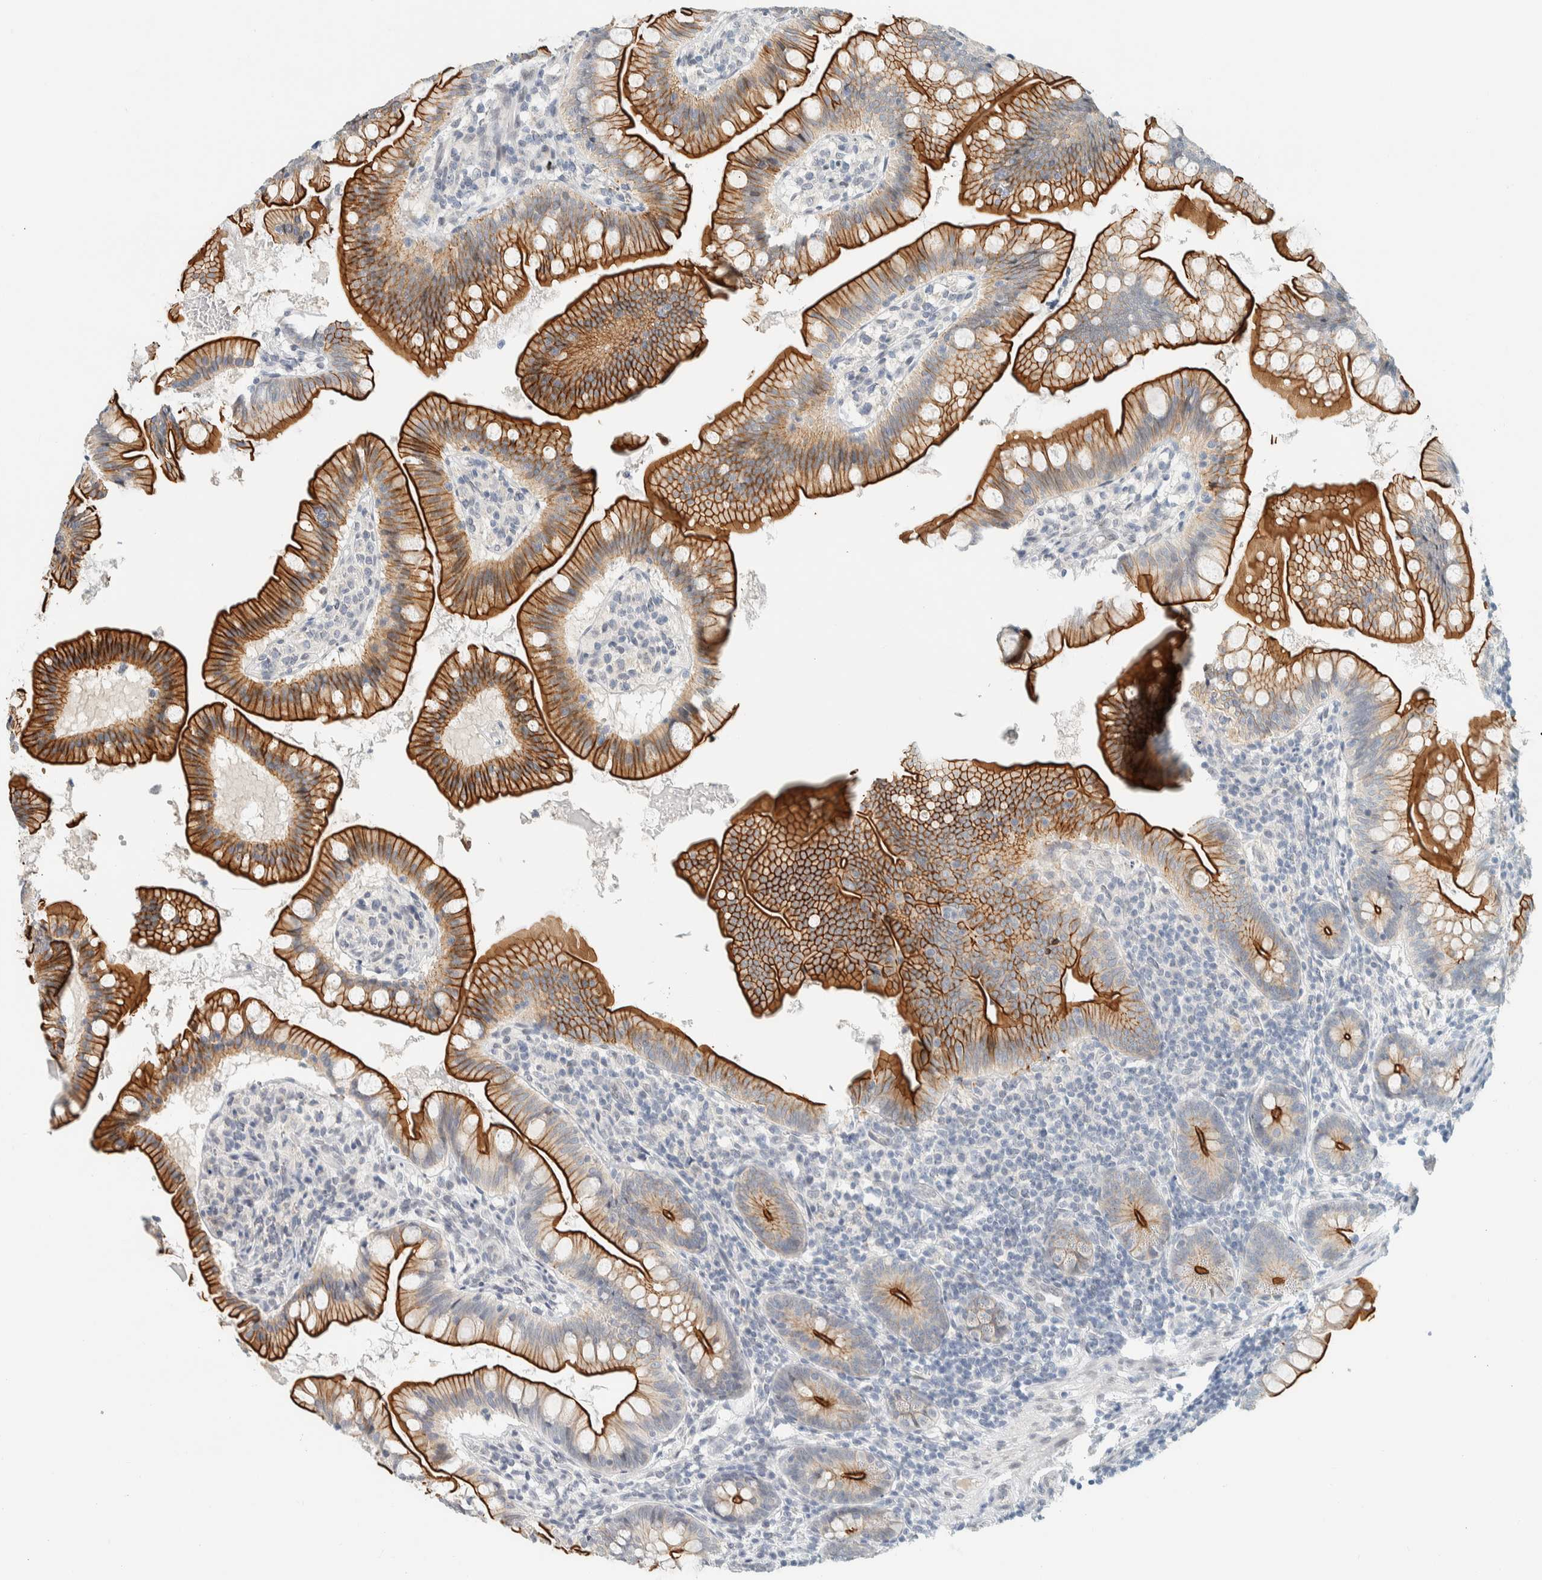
{"staining": {"intensity": "strong", "quantity": ">75%", "location": "cytoplasmic/membranous"}, "tissue": "small intestine", "cell_type": "Glandular cells", "image_type": "normal", "snomed": [{"axis": "morphology", "description": "Normal tissue, NOS"}, {"axis": "topography", "description": "Small intestine"}], "caption": "Immunohistochemistry (DAB) staining of normal human small intestine reveals strong cytoplasmic/membranous protein expression in about >75% of glandular cells.", "gene": "C1QTNF12", "patient": {"sex": "male", "age": 7}}